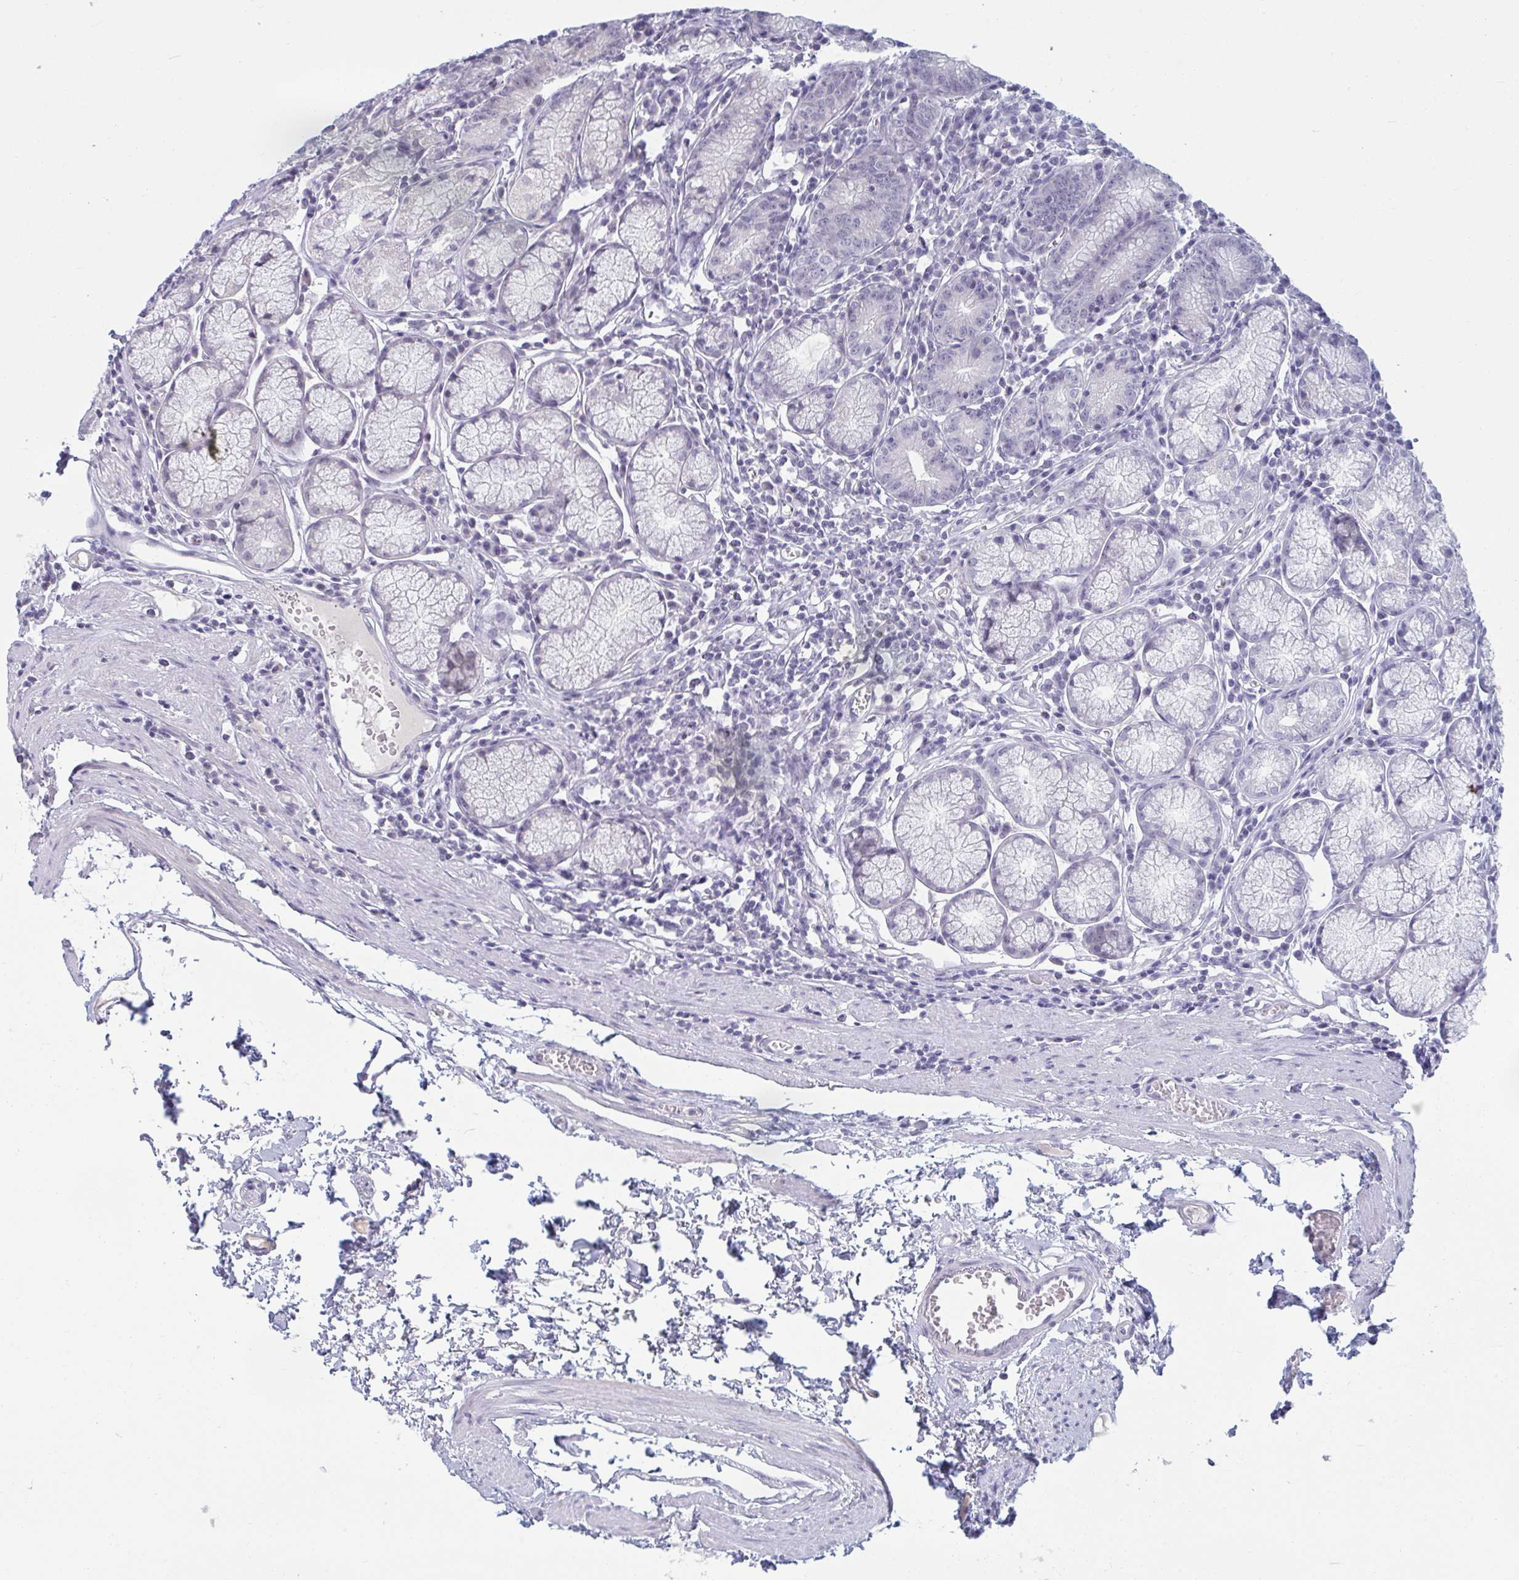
{"staining": {"intensity": "negative", "quantity": "none", "location": "none"}, "tissue": "stomach", "cell_type": "Glandular cells", "image_type": "normal", "snomed": [{"axis": "morphology", "description": "Normal tissue, NOS"}, {"axis": "topography", "description": "Stomach"}], "caption": "Immunohistochemistry image of benign human stomach stained for a protein (brown), which displays no staining in glandular cells.", "gene": "RNASEH1", "patient": {"sex": "male", "age": 55}}